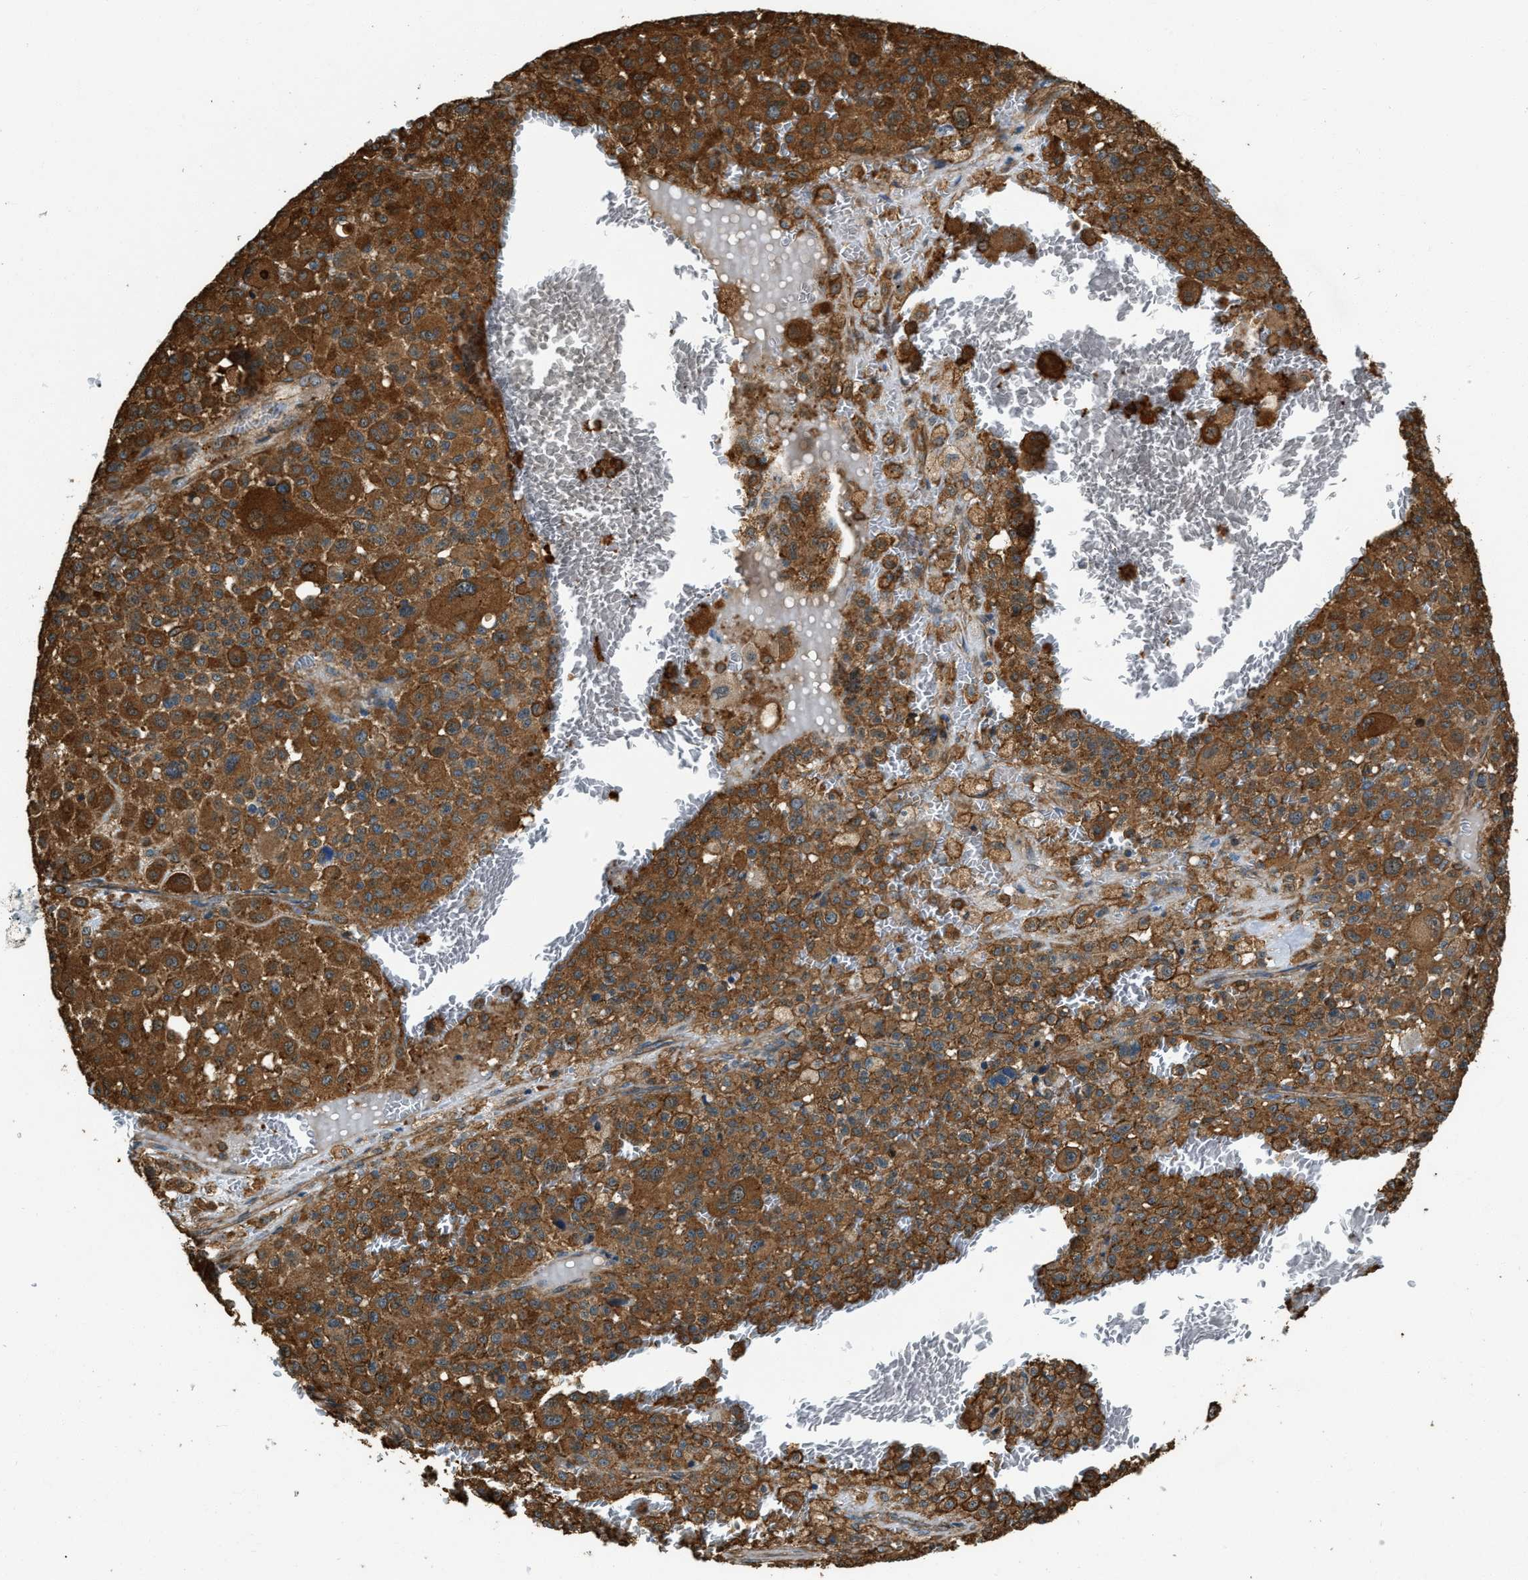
{"staining": {"intensity": "strong", "quantity": ">75%", "location": "cytoplasmic/membranous"}, "tissue": "melanoma", "cell_type": "Tumor cells", "image_type": "cancer", "snomed": [{"axis": "morphology", "description": "Malignant melanoma, Metastatic site"}, {"axis": "topography", "description": "Skin"}], "caption": "Strong cytoplasmic/membranous expression is identified in about >75% of tumor cells in melanoma.", "gene": "YARS1", "patient": {"sex": "female", "age": 74}}